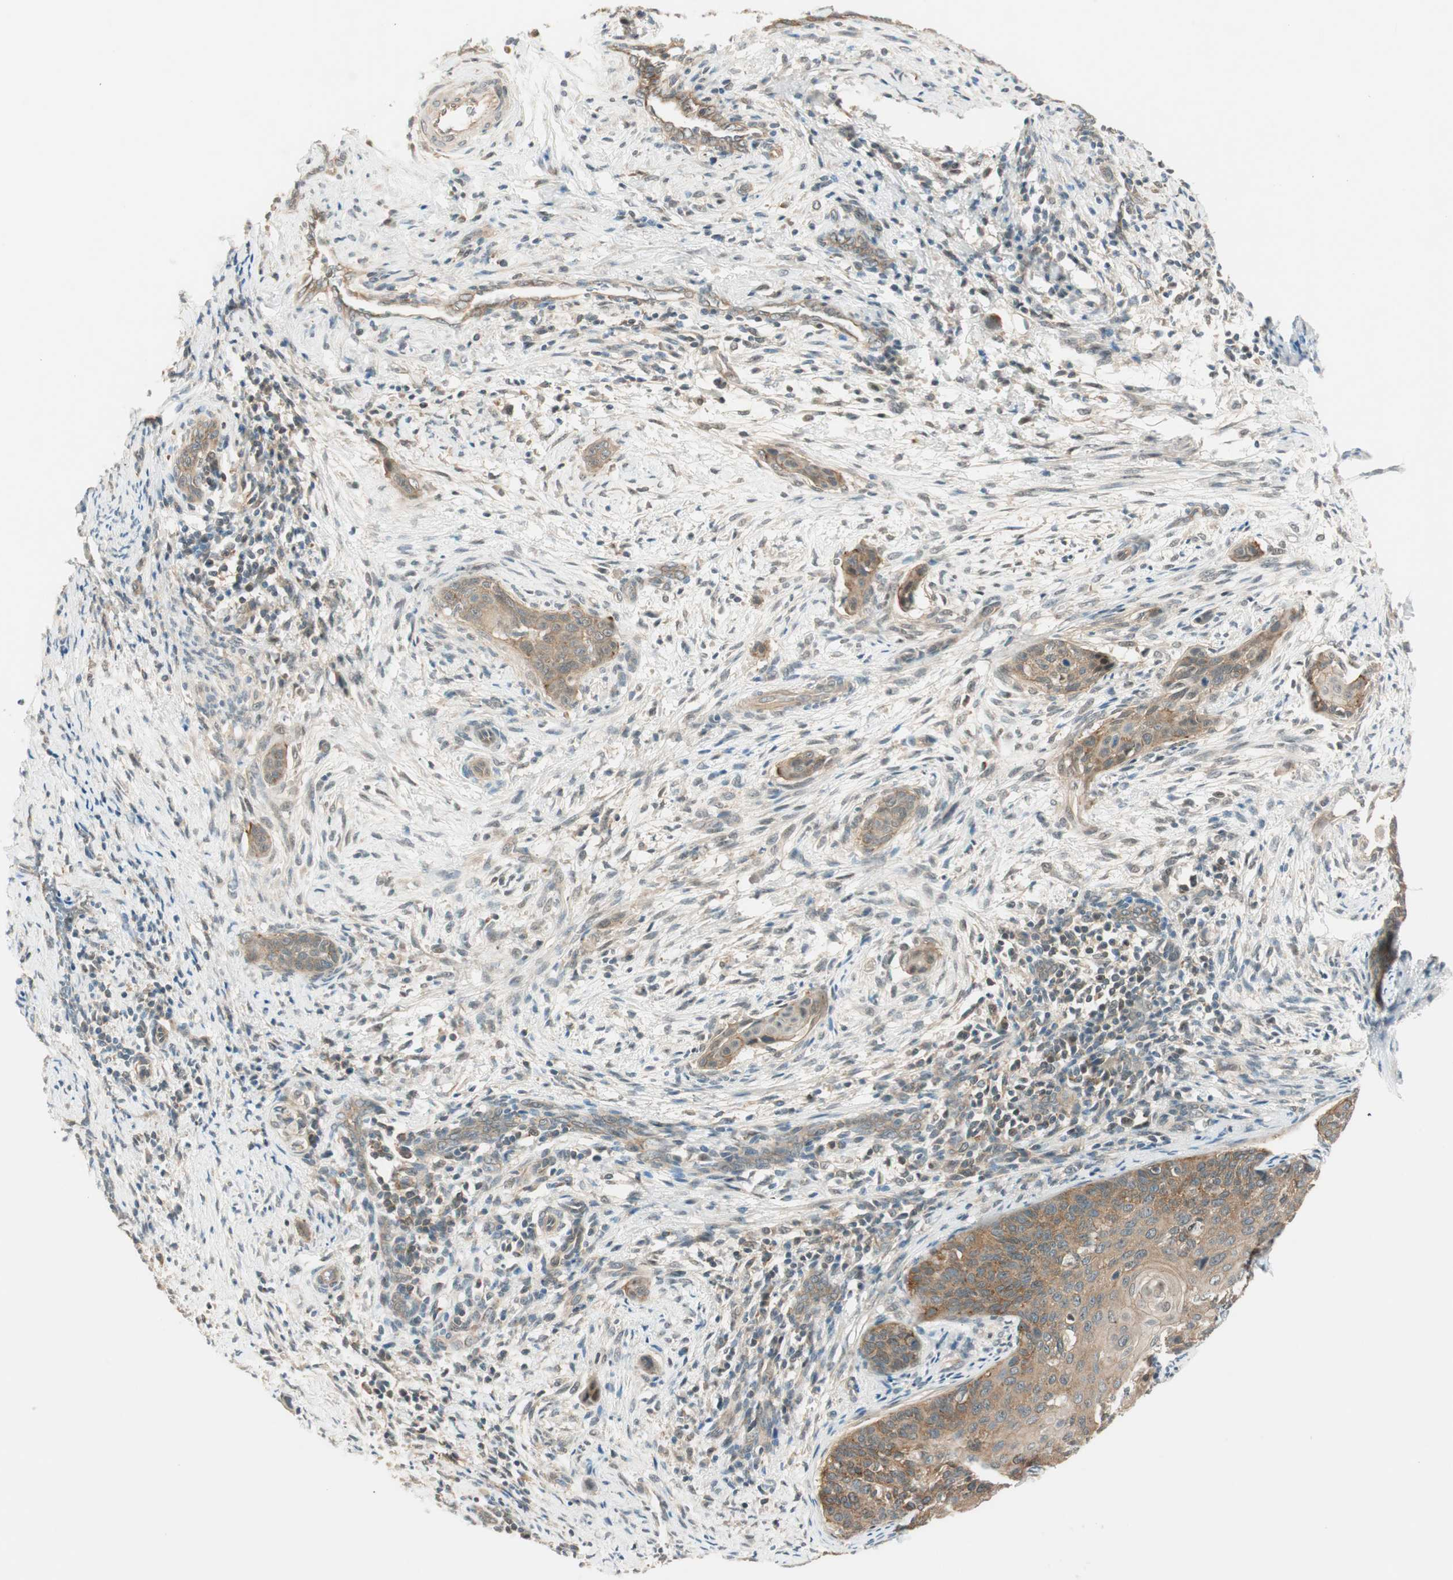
{"staining": {"intensity": "moderate", "quantity": ">75%", "location": "cytoplasmic/membranous"}, "tissue": "cervical cancer", "cell_type": "Tumor cells", "image_type": "cancer", "snomed": [{"axis": "morphology", "description": "Squamous cell carcinoma, NOS"}, {"axis": "topography", "description": "Cervix"}], "caption": "The micrograph shows a brown stain indicating the presence of a protein in the cytoplasmic/membranous of tumor cells in cervical squamous cell carcinoma.", "gene": "PSMD8", "patient": {"sex": "female", "age": 33}}